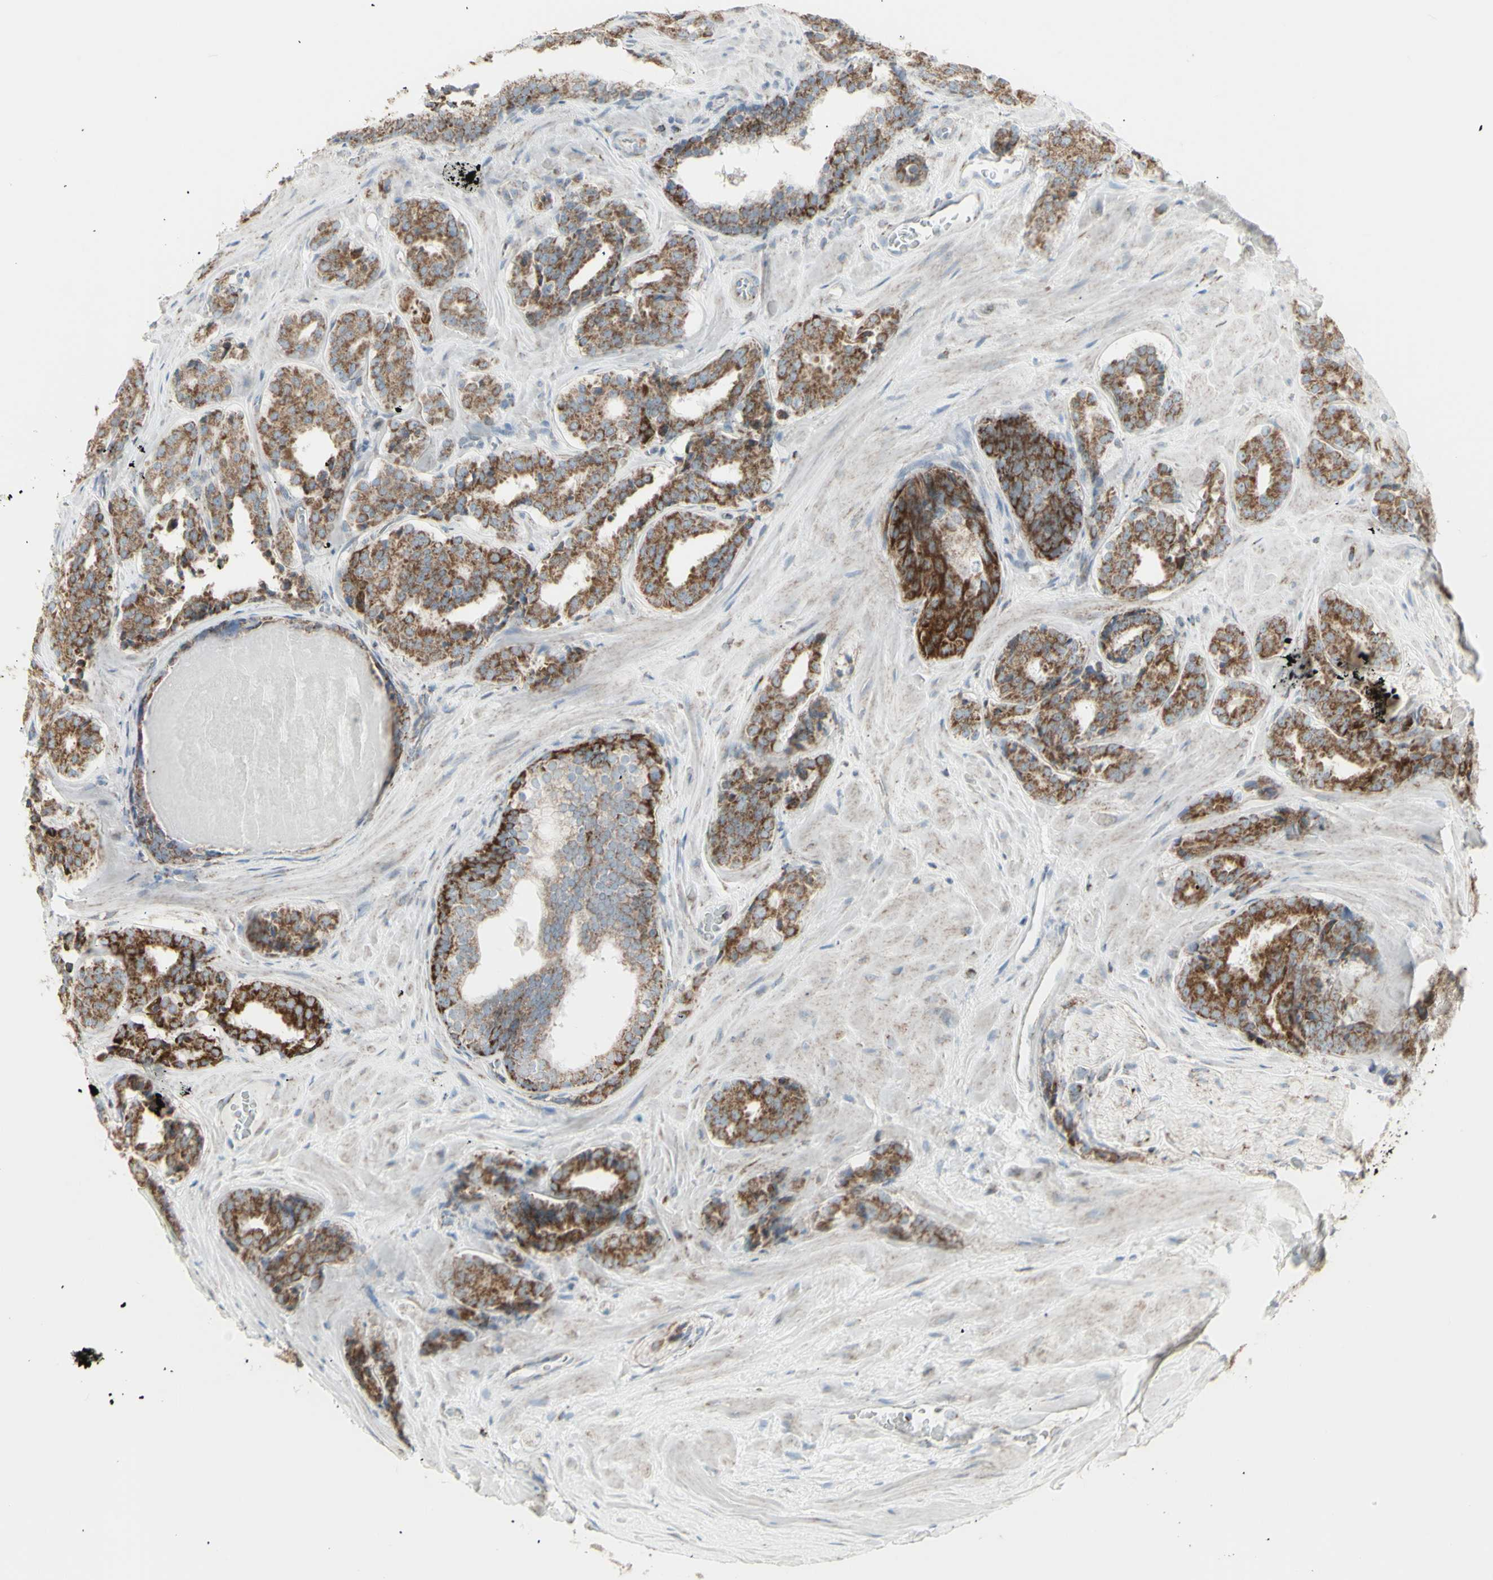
{"staining": {"intensity": "moderate", "quantity": ">75%", "location": "cytoplasmic/membranous"}, "tissue": "prostate cancer", "cell_type": "Tumor cells", "image_type": "cancer", "snomed": [{"axis": "morphology", "description": "Adenocarcinoma, High grade"}, {"axis": "topography", "description": "Prostate"}], "caption": "Immunohistochemistry (IHC) (DAB (3,3'-diaminobenzidine)) staining of human high-grade adenocarcinoma (prostate) exhibits moderate cytoplasmic/membranous protein expression in approximately >75% of tumor cells.", "gene": "PLGRKT", "patient": {"sex": "male", "age": 60}}